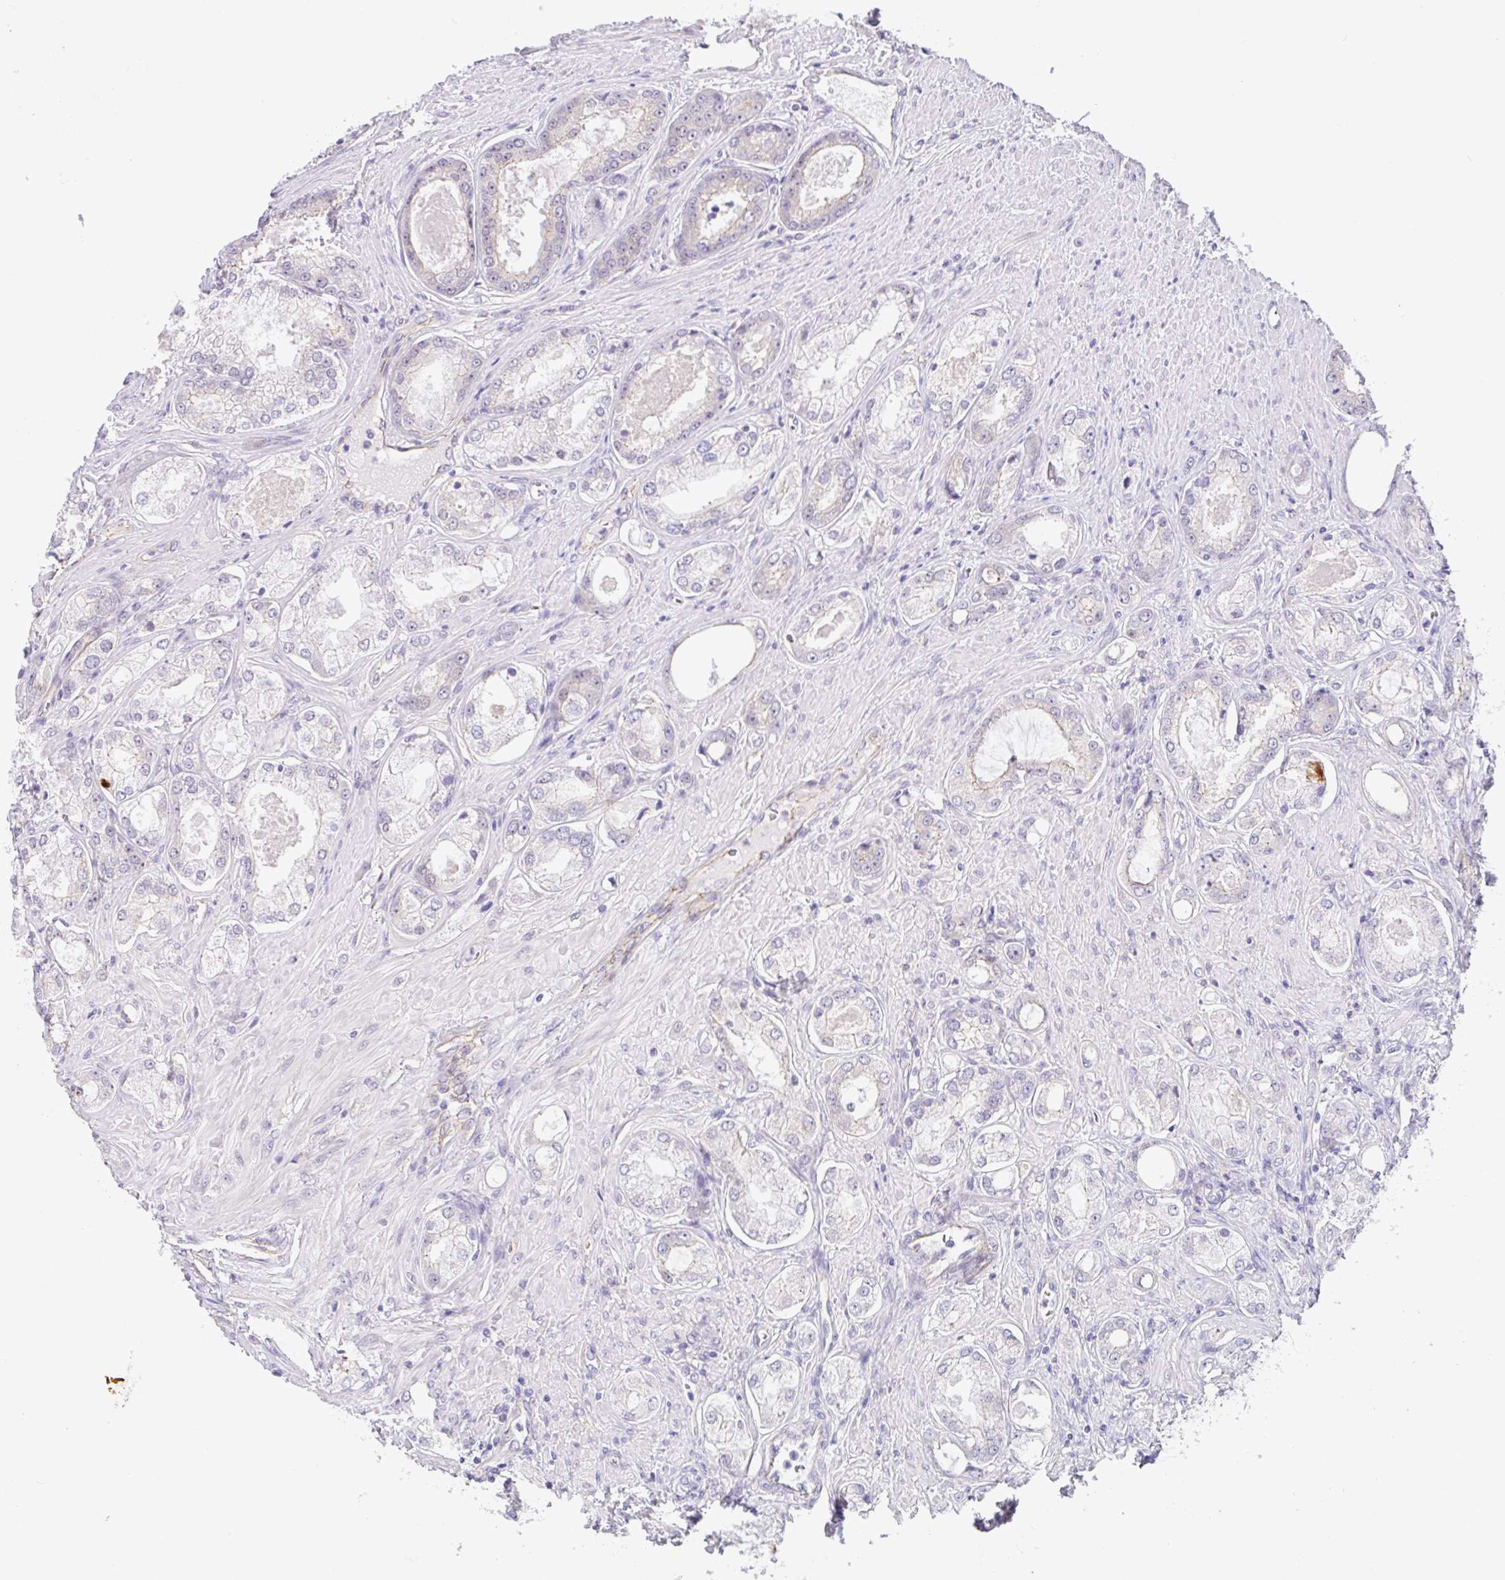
{"staining": {"intensity": "negative", "quantity": "none", "location": "none"}, "tissue": "prostate cancer", "cell_type": "Tumor cells", "image_type": "cancer", "snomed": [{"axis": "morphology", "description": "Adenocarcinoma, Low grade"}, {"axis": "topography", "description": "Prostate"}], "caption": "Immunohistochemistry of human prostate low-grade adenocarcinoma displays no positivity in tumor cells.", "gene": "CGNL1", "patient": {"sex": "male", "age": 68}}